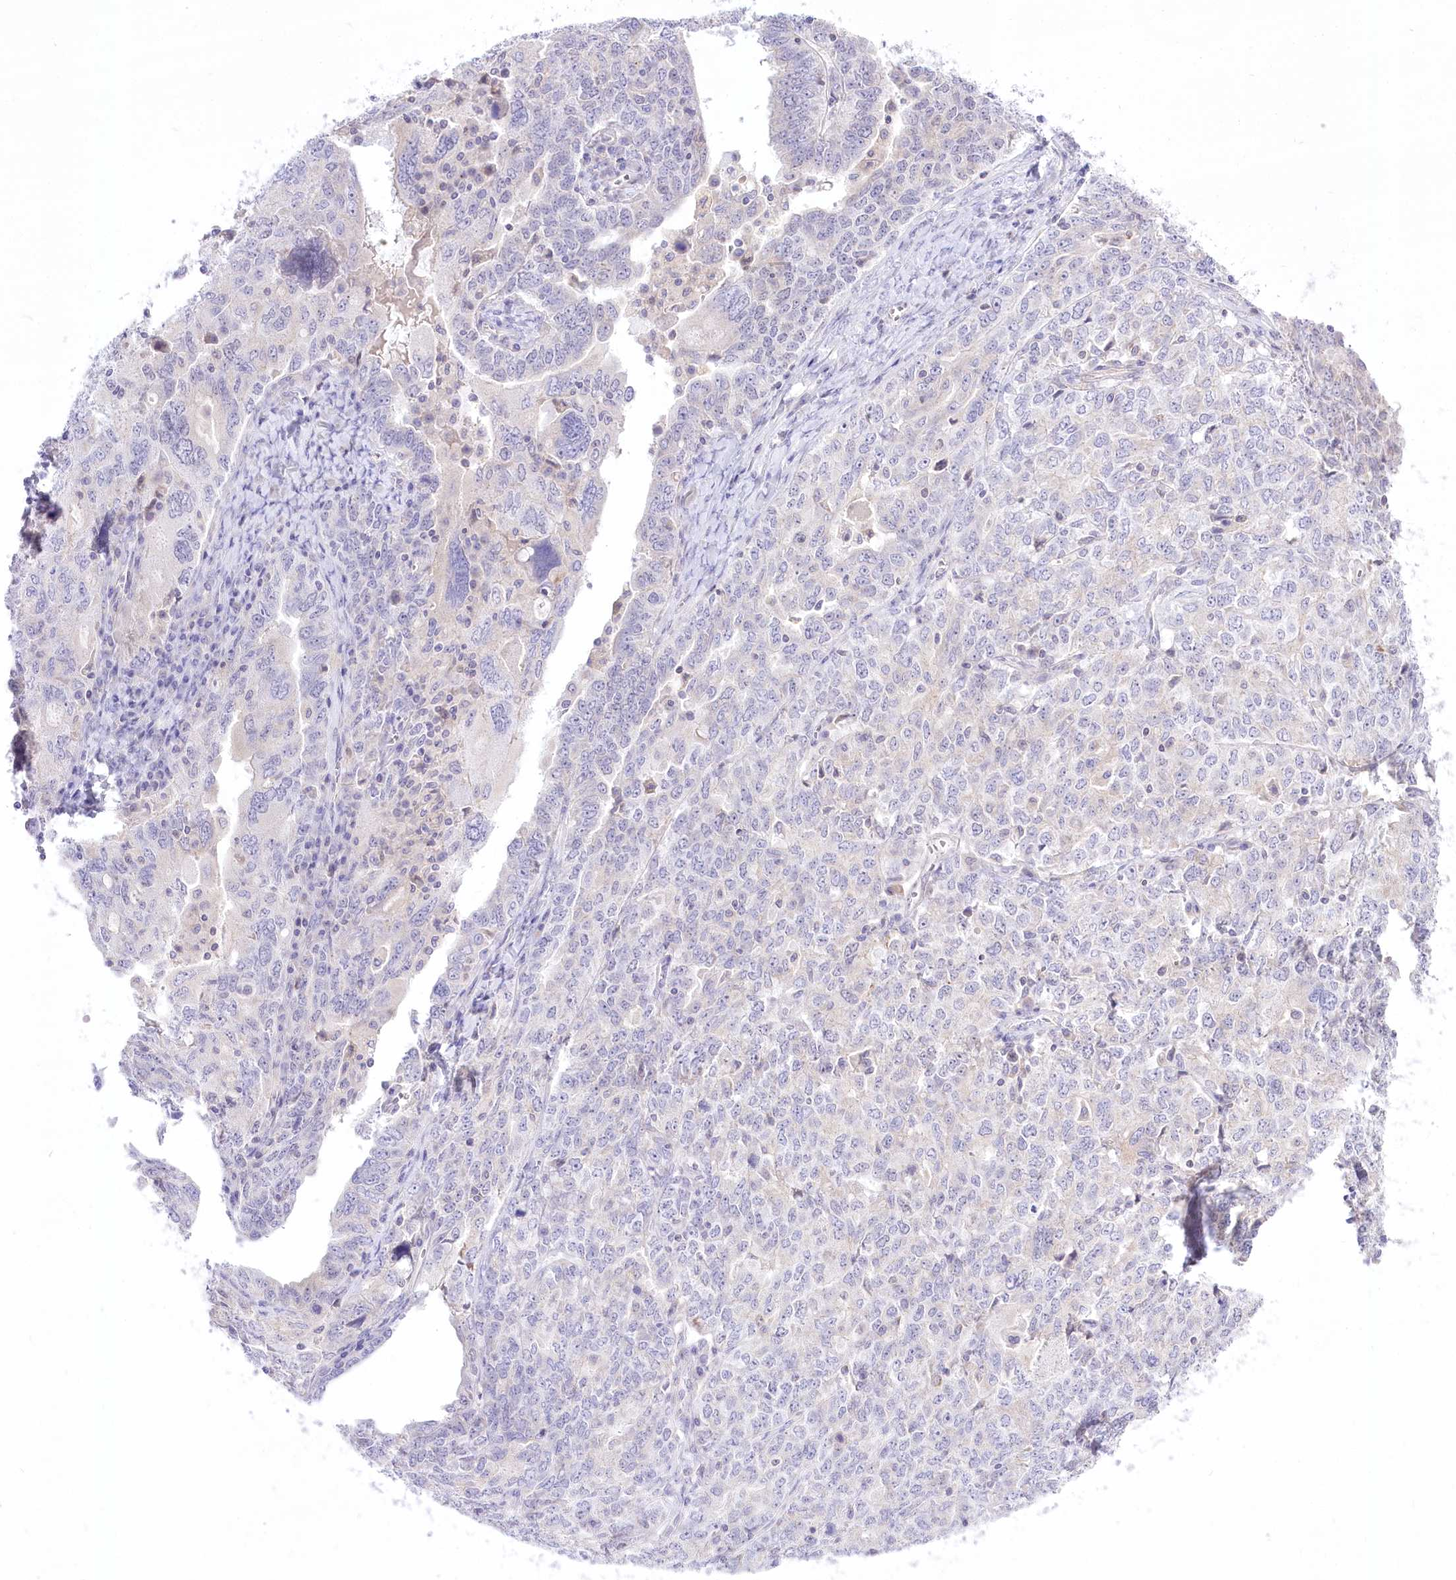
{"staining": {"intensity": "negative", "quantity": "none", "location": "none"}, "tissue": "ovarian cancer", "cell_type": "Tumor cells", "image_type": "cancer", "snomed": [{"axis": "morphology", "description": "Carcinoma, endometroid"}, {"axis": "topography", "description": "Ovary"}], "caption": "Image shows no protein staining in tumor cells of ovarian cancer (endometroid carcinoma) tissue. Brightfield microscopy of IHC stained with DAB (brown) and hematoxylin (blue), captured at high magnification.", "gene": "HELT", "patient": {"sex": "female", "age": 62}}